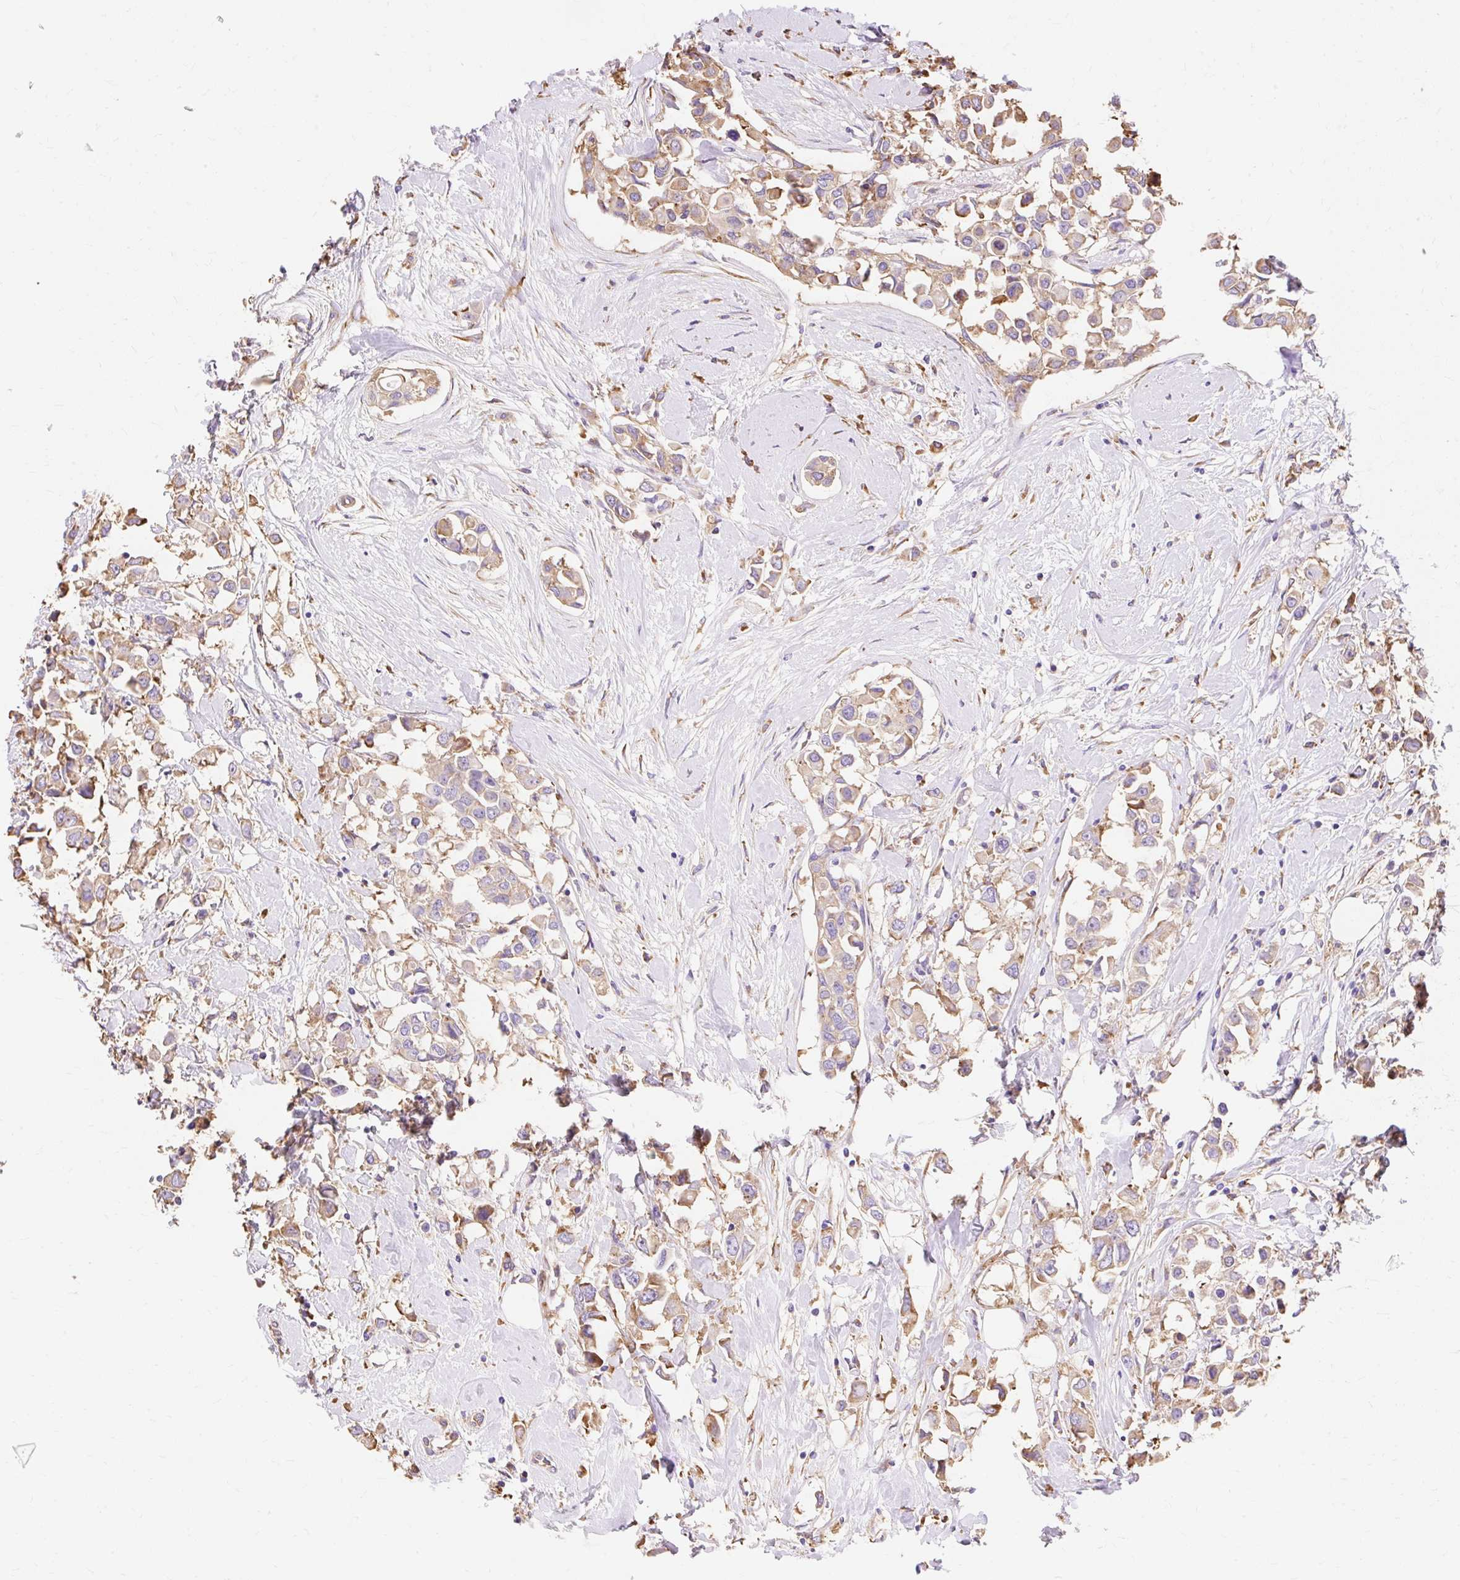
{"staining": {"intensity": "weak", "quantity": ">75%", "location": "cytoplasmic/membranous"}, "tissue": "breast cancer", "cell_type": "Tumor cells", "image_type": "cancer", "snomed": [{"axis": "morphology", "description": "Duct carcinoma"}, {"axis": "topography", "description": "Breast"}], "caption": "DAB (3,3'-diaminobenzidine) immunohistochemical staining of breast cancer exhibits weak cytoplasmic/membranous protein positivity in about >75% of tumor cells. The protein is stained brown, and the nuclei are stained in blue (DAB (3,3'-diaminobenzidine) IHC with brightfield microscopy, high magnification).", "gene": "RPS17", "patient": {"sex": "female", "age": 61}}